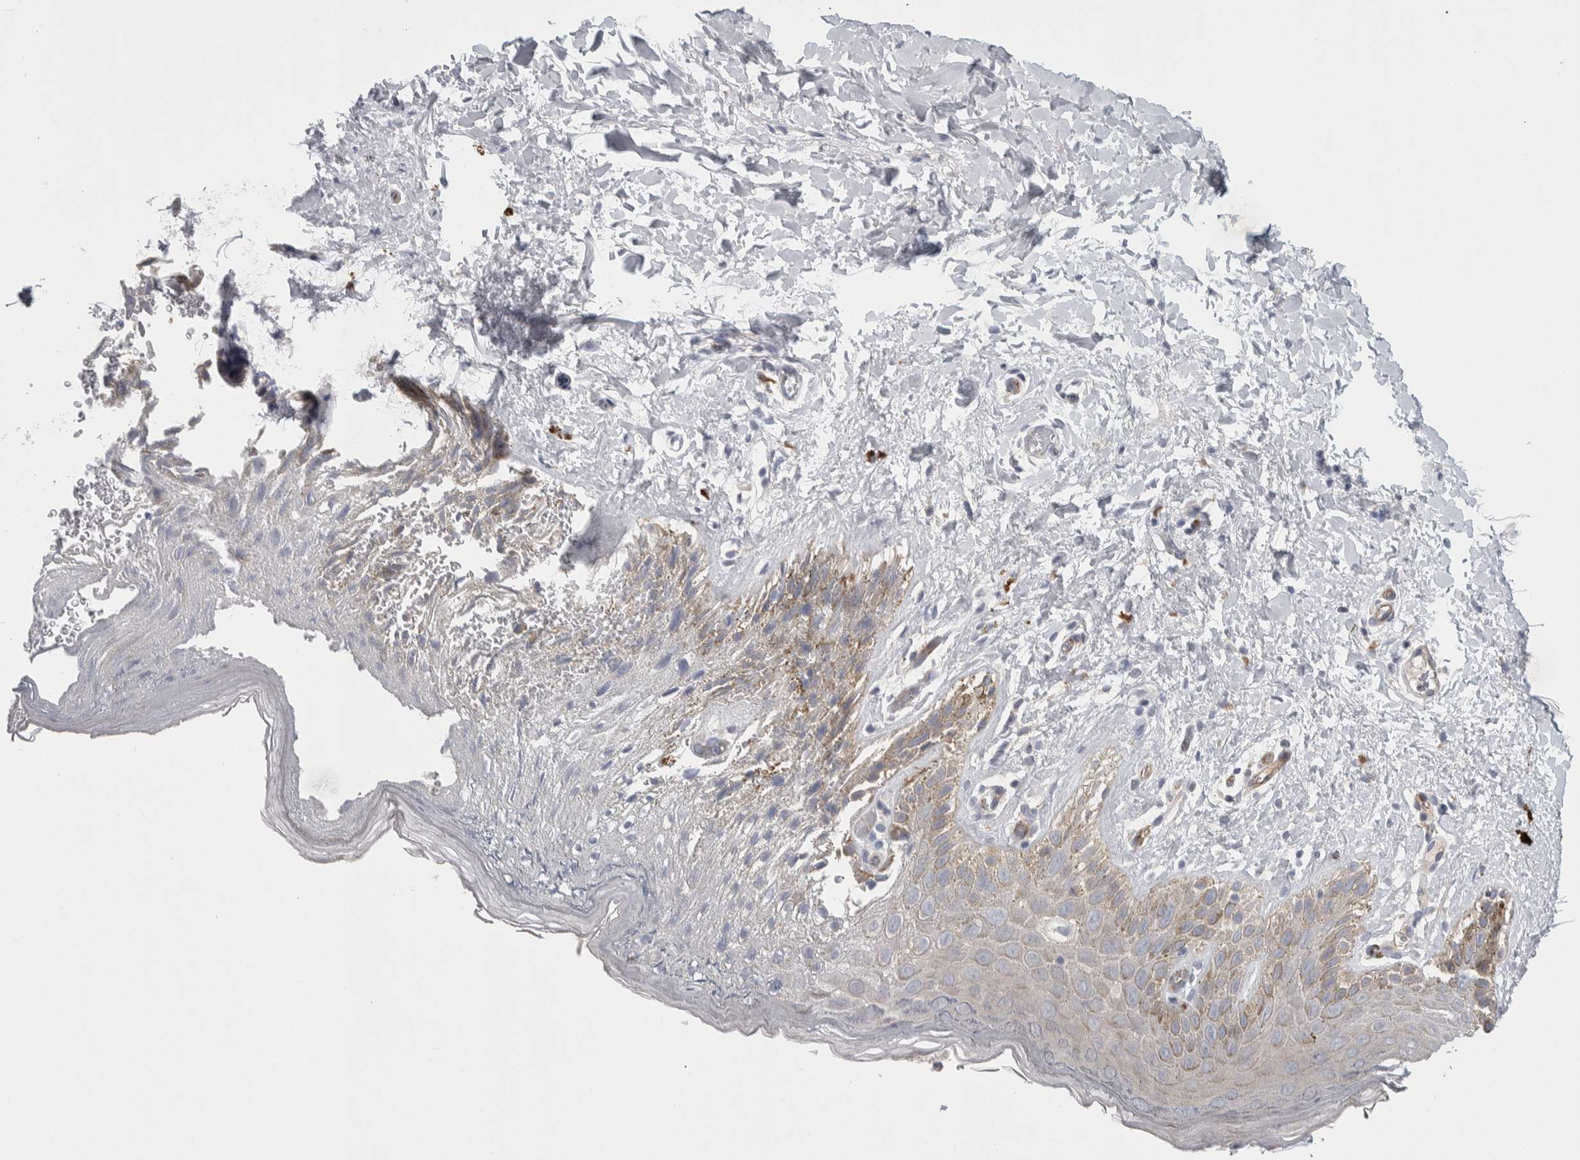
{"staining": {"intensity": "moderate", "quantity": "<25%", "location": "cytoplasmic/membranous"}, "tissue": "skin", "cell_type": "Epidermal cells", "image_type": "normal", "snomed": [{"axis": "morphology", "description": "Normal tissue, NOS"}, {"axis": "topography", "description": "Anal"}], "caption": "Protein staining reveals moderate cytoplasmic/membranous expression in approximately <25% of epidermal cells in unremarkable skin. The staining was performed using DAB (3,3'-diaminobenzidine), with brown indicating positive protein expression. Nuclei are stained blue with hematoxylin.", "gene": "ZNF862", "patient": {"sex": "male", "age": 44}}